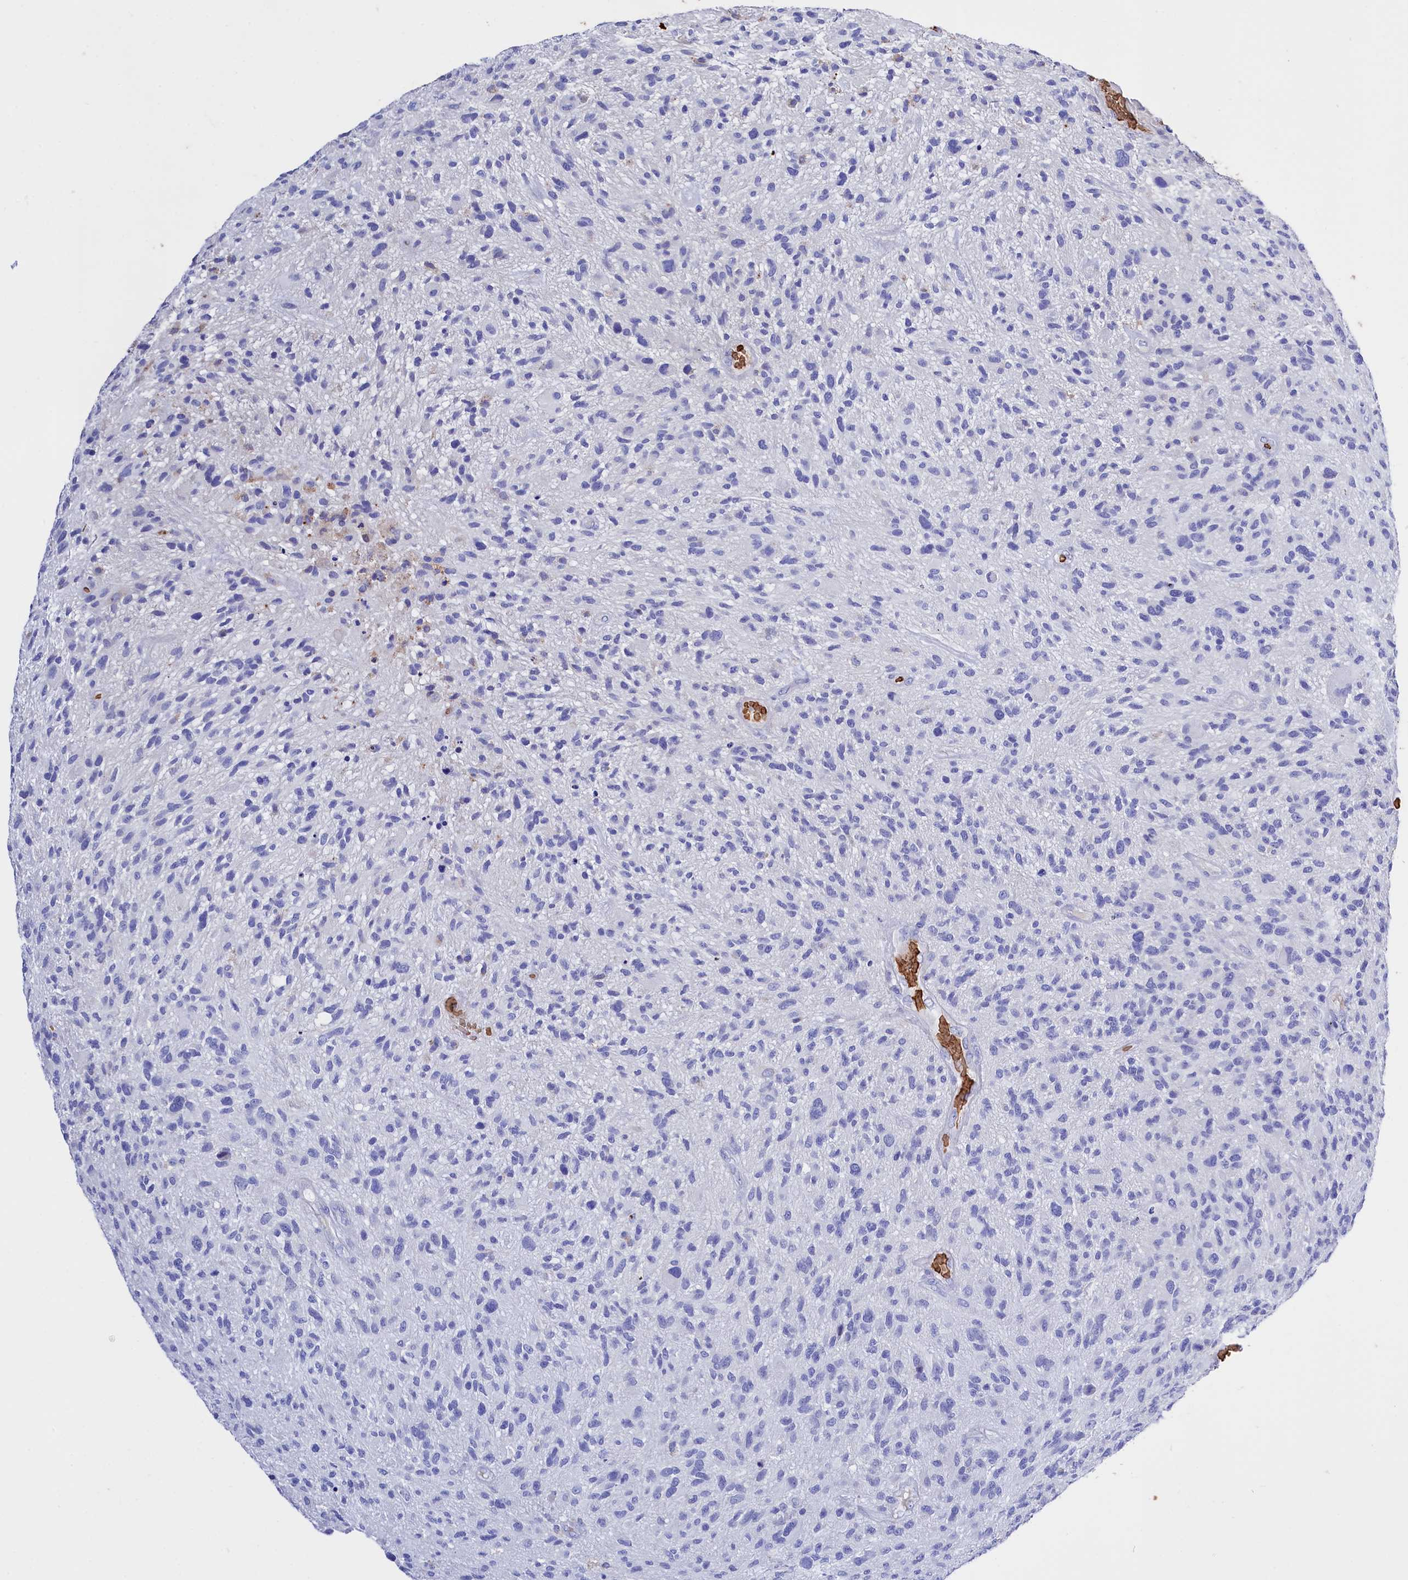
{"staining": {"intensity": "negative", "quantity": "none", "location": "none"}, "tissue": "glioma", "cell_type": "Tumor cells", "image_type": "cancer", "snomed": [{"axis": "morphology", "description": "Glioma, malignant, High grade"}, {"axis": "topography", "description": "Brain"}], "caption": "This is an IHC histopathology image of human glioma. There is no positivity in tumor cells.", "gene": "RPUSD3", "patient": {"sex": "male", "age": 47}}